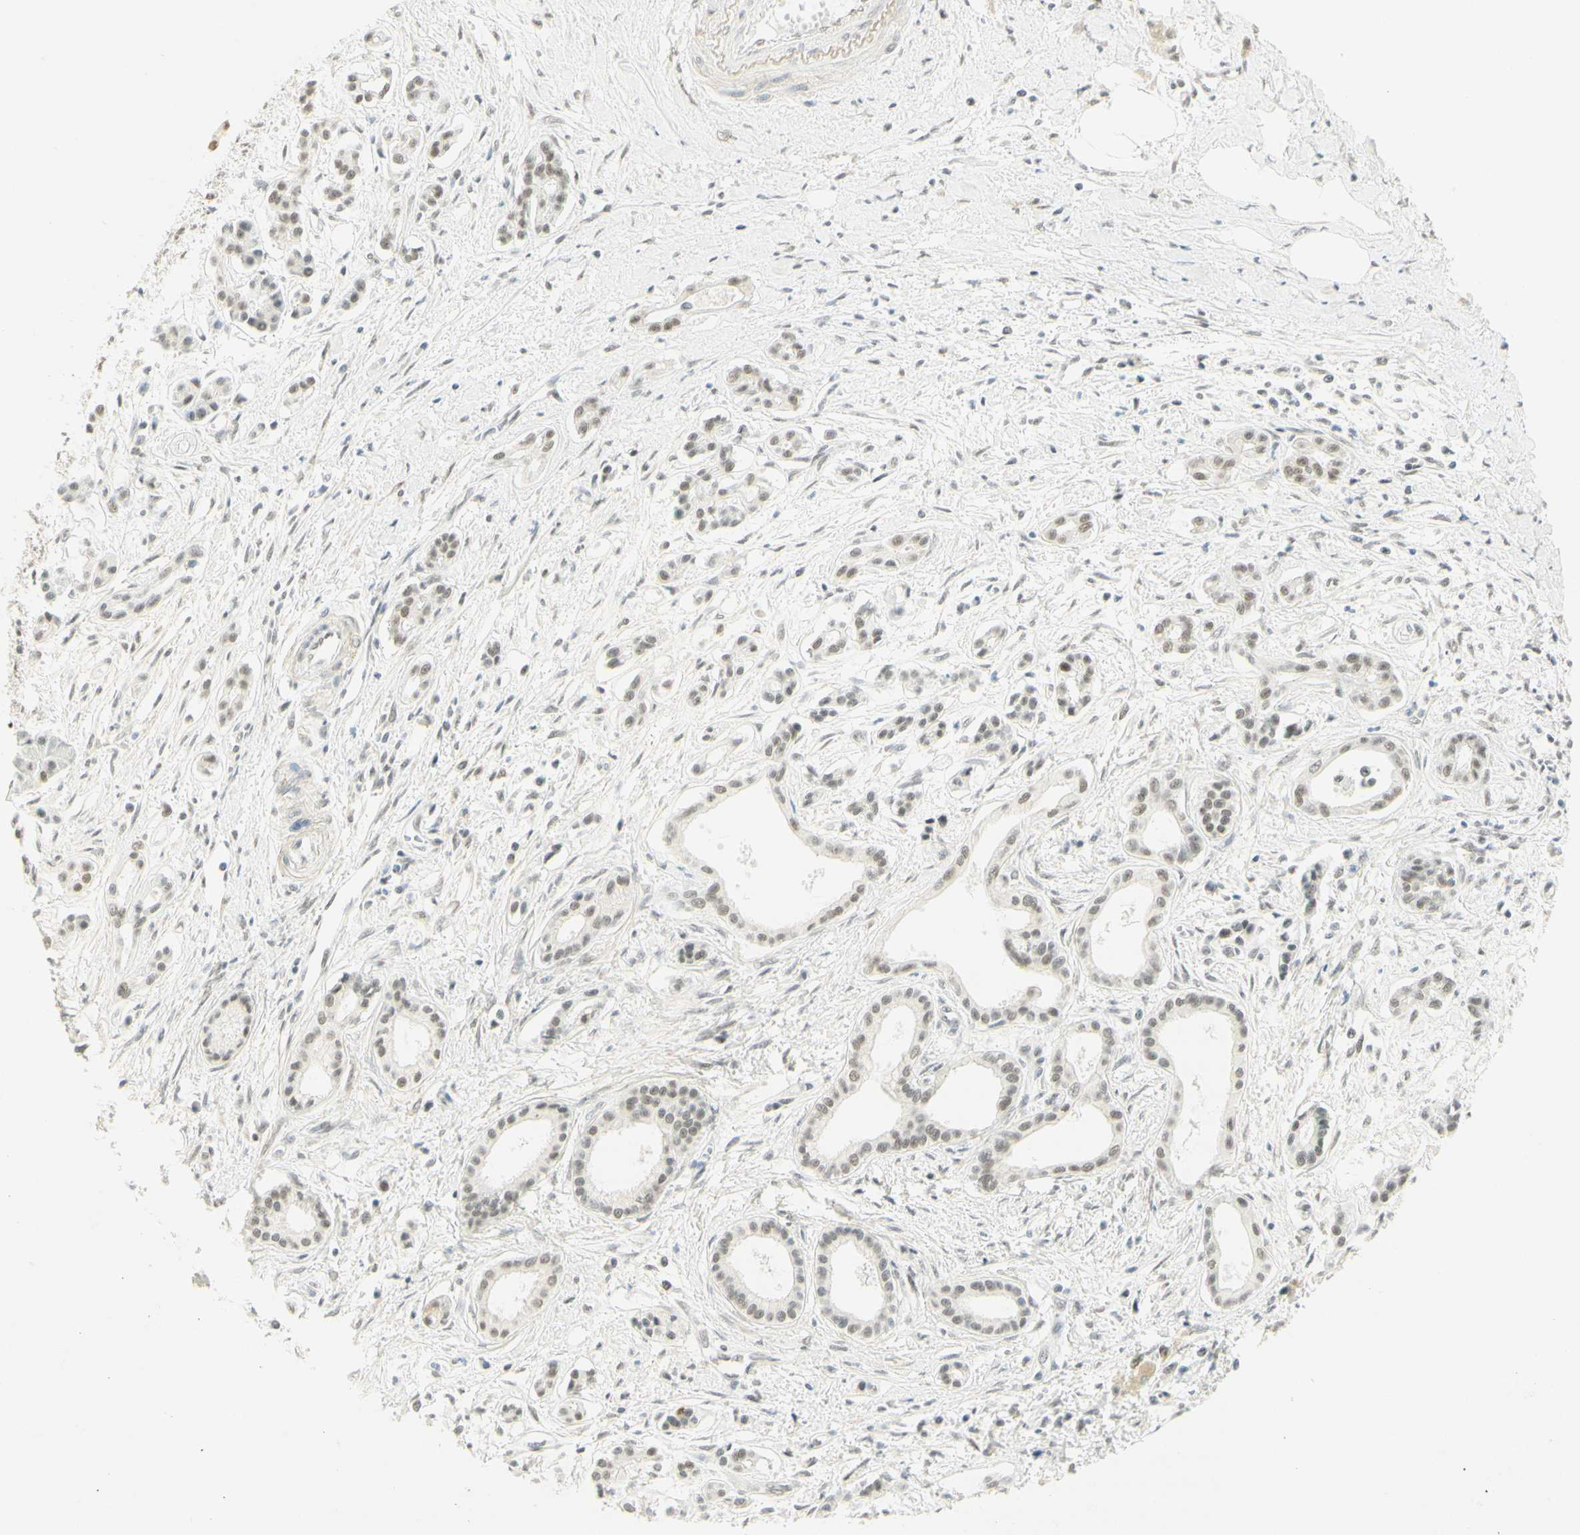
{"staining": {"intensity": "weak", "quantity": ">75%", "location": "nuclear"}, "tissue": "pancreatic cancer", "cell_type": "Tumor cells", "image_type": "cancer", "snomed": [{"axis": "morphology", "description": "Adenocarcinoma, NOS"}, {"axis": "topography", "description": "Pancreas"}], "caption": "Pancreatic cancer (adenocarcinoma) stained with DAB (3,3'-diaminobenzidine) immunohistochemistry displays low levels of weak nuclear staining in about >75% of tumor cells.", "gene": "PMS2", "patient": {"sex": "male", "age": 56}}